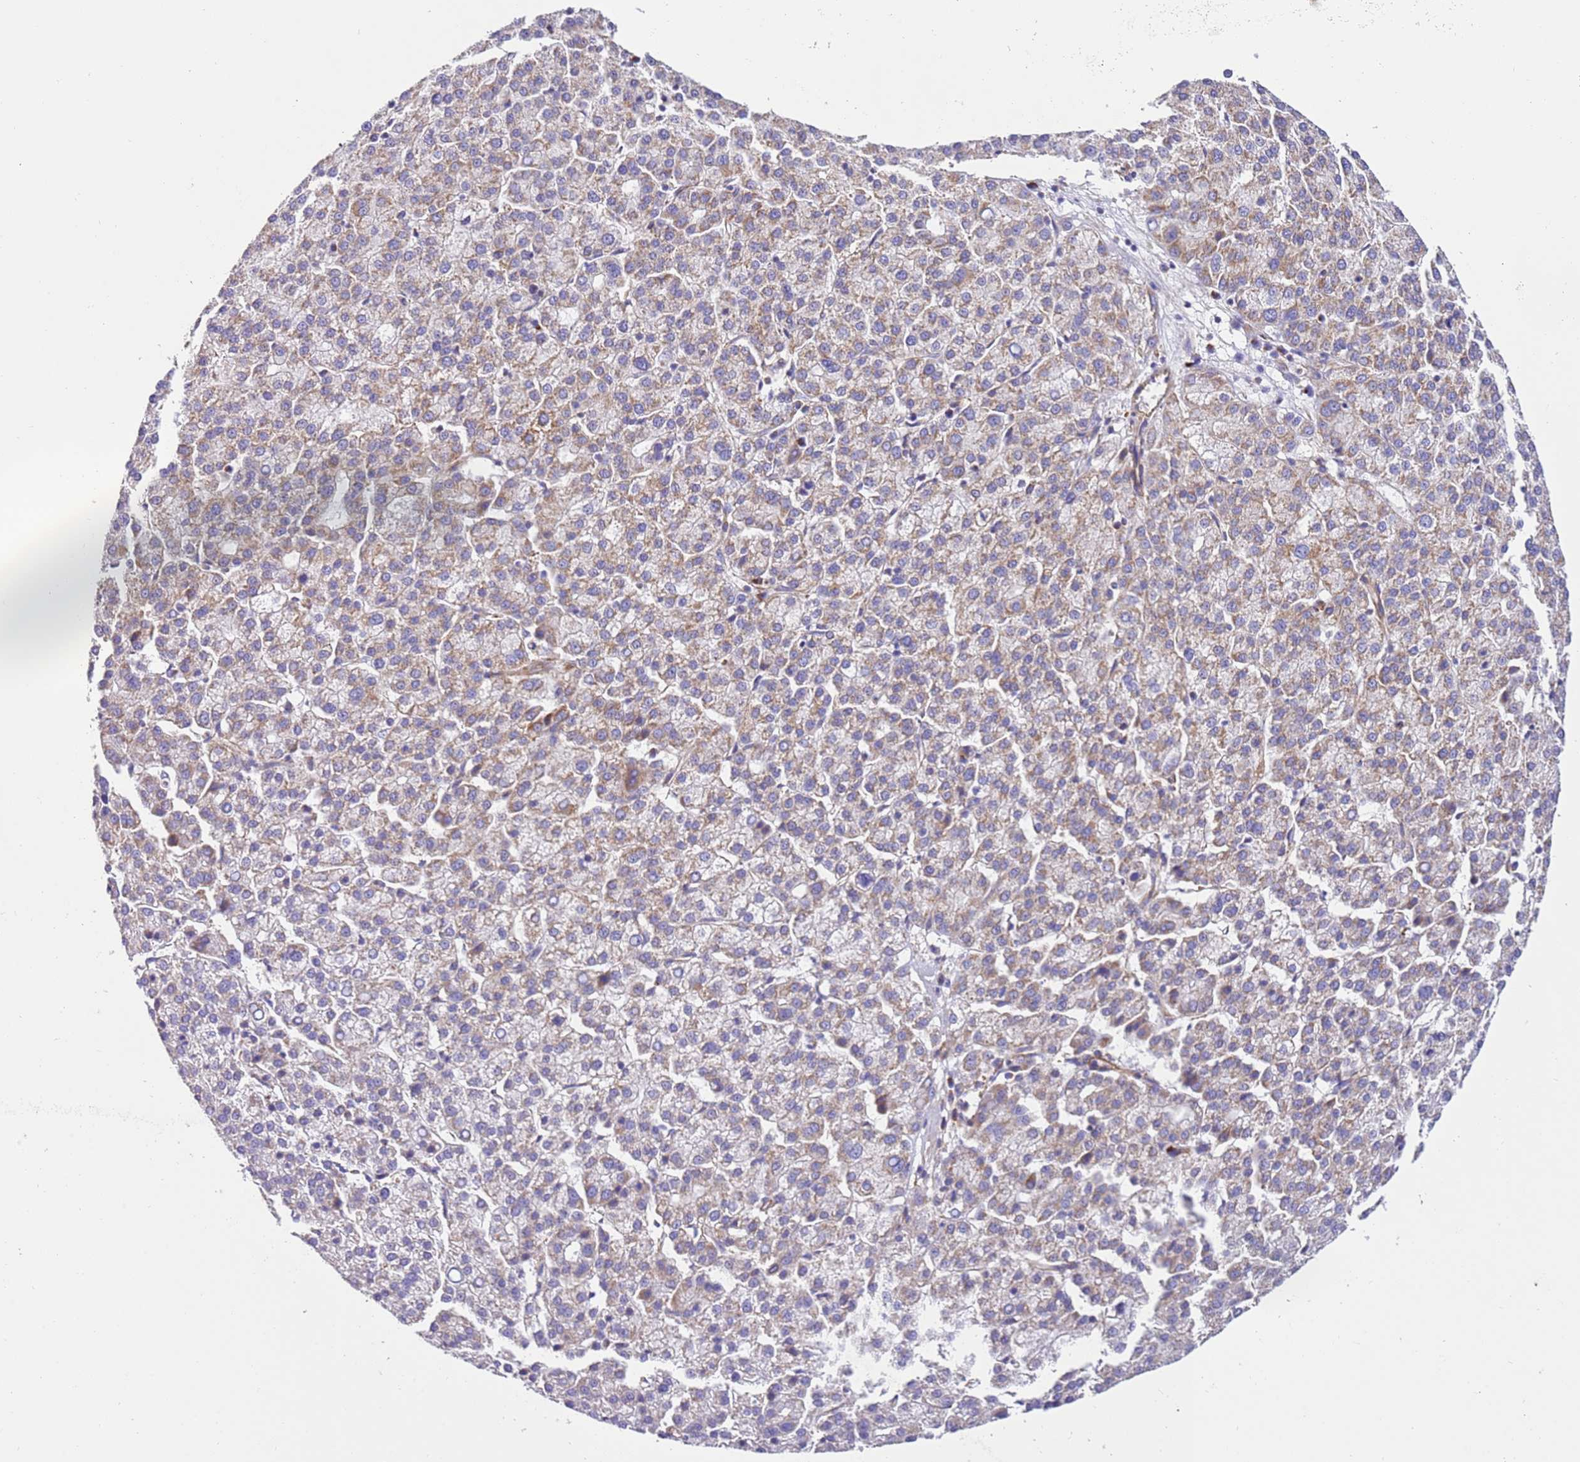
{"staining": {"intensity": "weak", "quantity": "25%-75%", "location": "cytoplasmic/membranous"}, "tissue": "liver cancer", "cell_type": "Tumor cells", "image_type": "cancer", "snomed": [{"axis": "morphology", "description": "Carcinoma, Hepatocellular, NOS"}, {"axis": "topography", "description": "Liver"}], "caption": "DAB (3,3'-diaminobenzidine) immunohistochemical staining of human liver cancer displays weak cytoplasmic/membranous protein staining in about 25%-75% of tumor cells.", "gene": "MRPL20", "patient": {"sex": "female", "age": 58}}